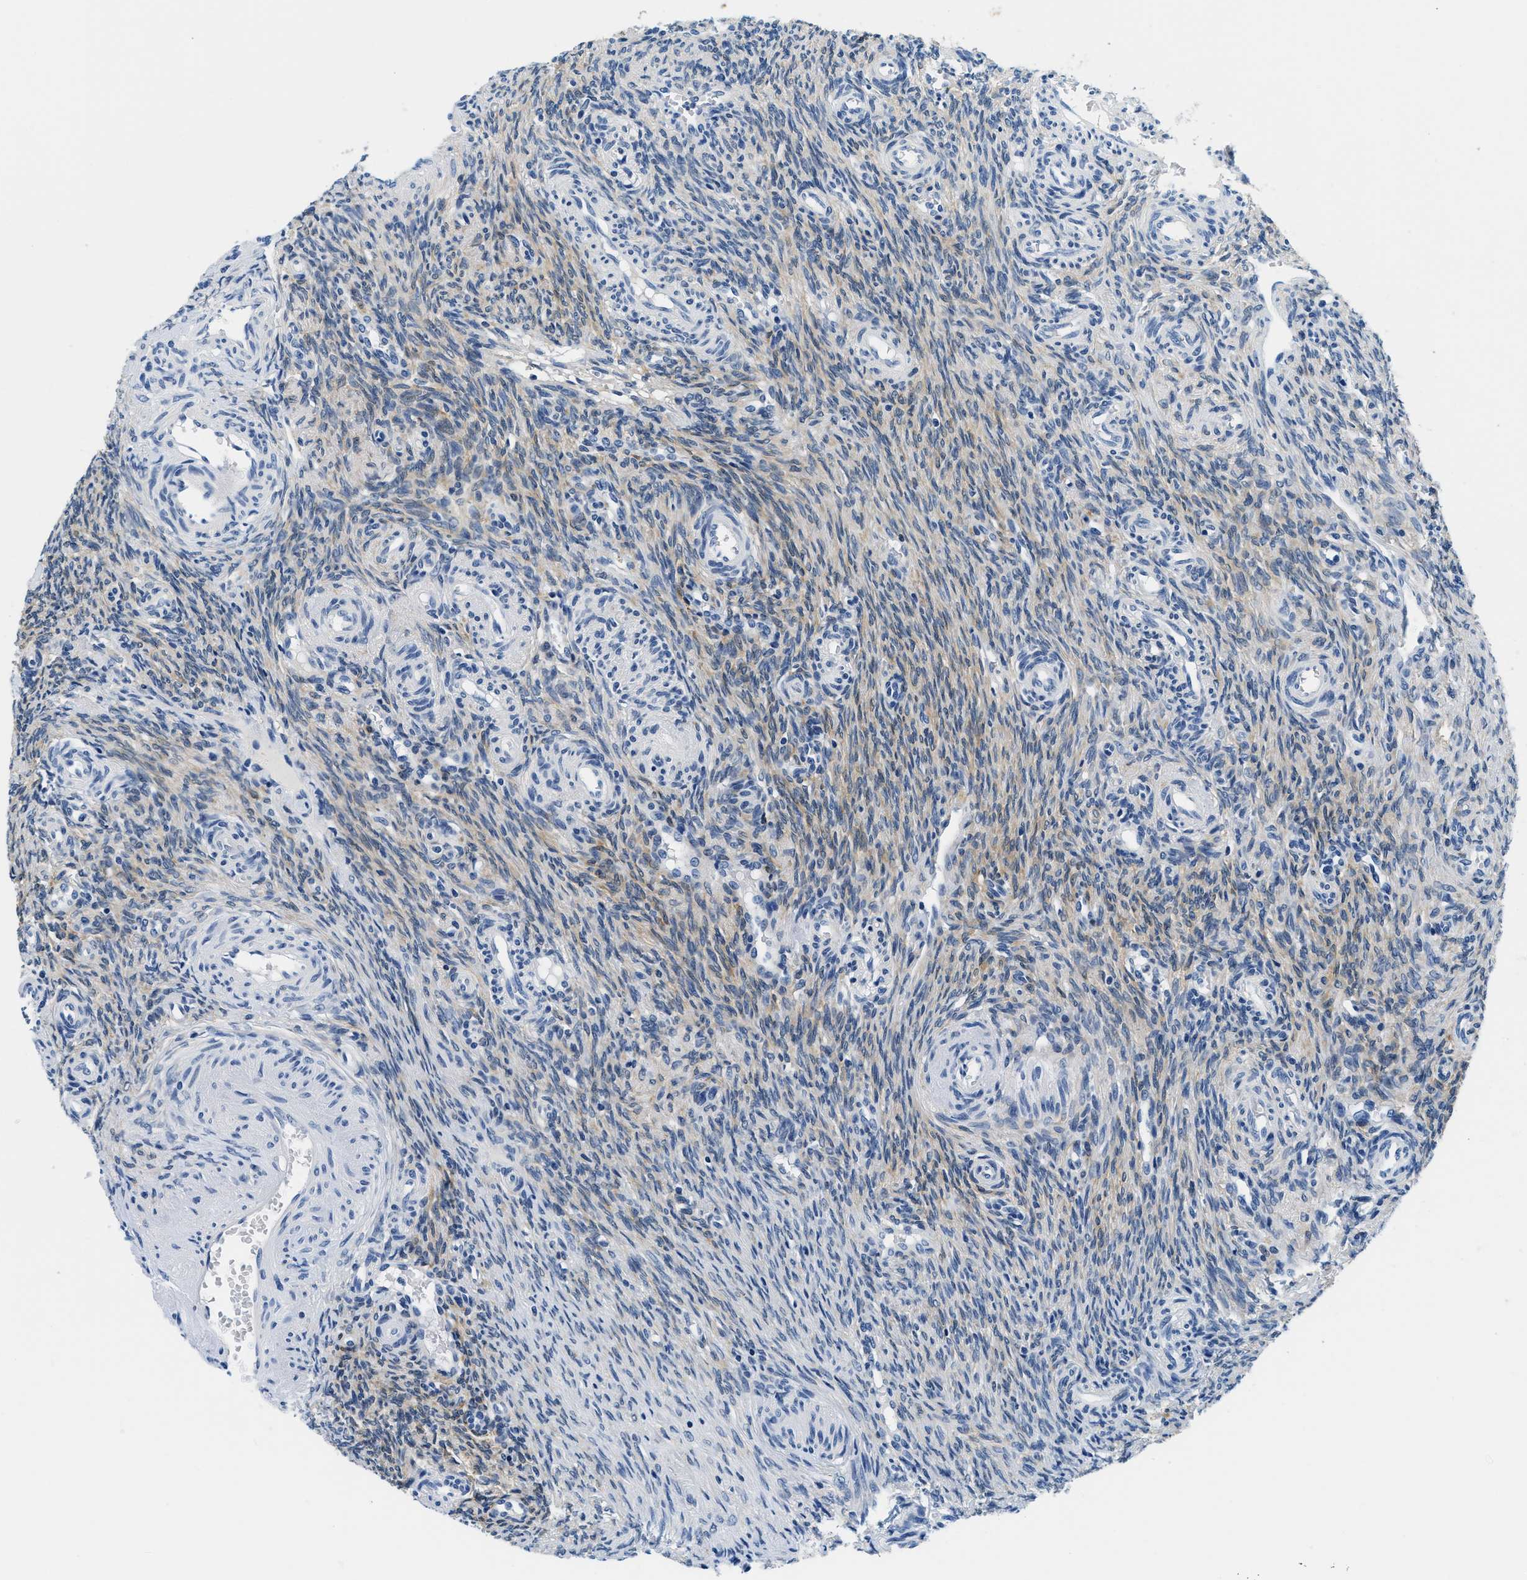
{"staining": {"intensity": "weak", "quantity": "<25%", "location": "cytoplasmic/membranous"}, "tissue": "ovary", "cell_type": "Ovarian stroma cells", "image_type": "normal", "snomed": [{"axis": "morphology", "description": "Normal tissue, NOS"}, {"axis": "topography", "description": "Ovary"}], "caption": "Ovarian stroma cells are negative for protein expression in benign human ovary. The staining is performed using DAB (3,3'-diaminobenzidine) brown chromogen with nuclei counter-stained in using hematoxylin.", "gene": "GSTM3", "patient": {"sex": "female", "age": 41}}